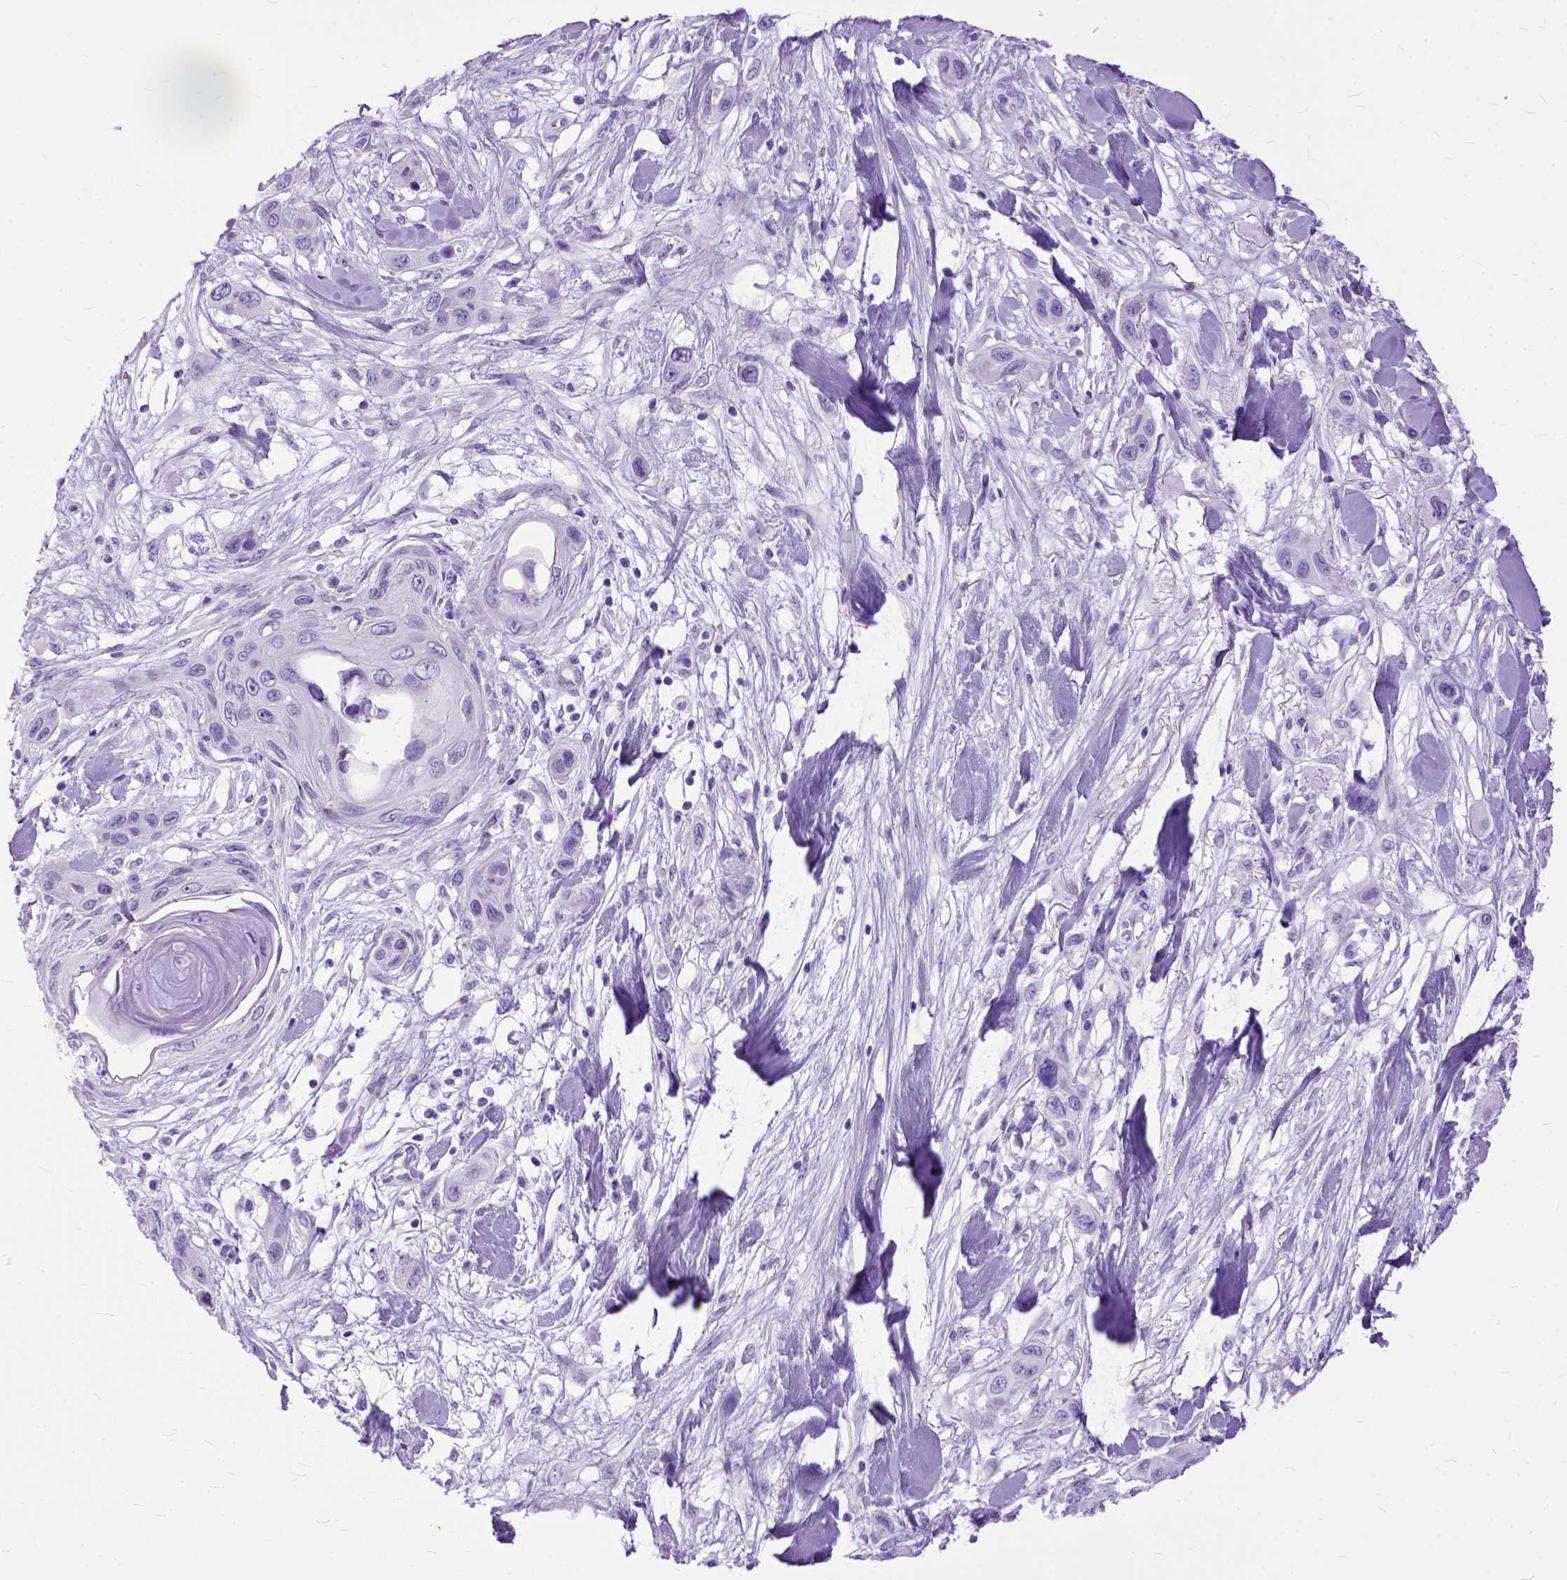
{"staining": {"intensity": "negative", "quantity": "none", "location": "none"}, "tissue": "skin cancer", "cell_type": "Tumor cells", "image_type": "cancer", "snomed": [{"axis": "morphology", "description": "Squamous cell carcinoma, NOS"}, {"axis": "topography", "description": "Skin"}], "caption": "This image is of skin squamous cell carcinoma stained with immunohistochemistry (IHC) to label a protein in brown with the nuclei are counter-stained blue. There is no staining in tumor cells.", "gene": "GNGT1", "patient": {"sex": "male", "age": 79}}